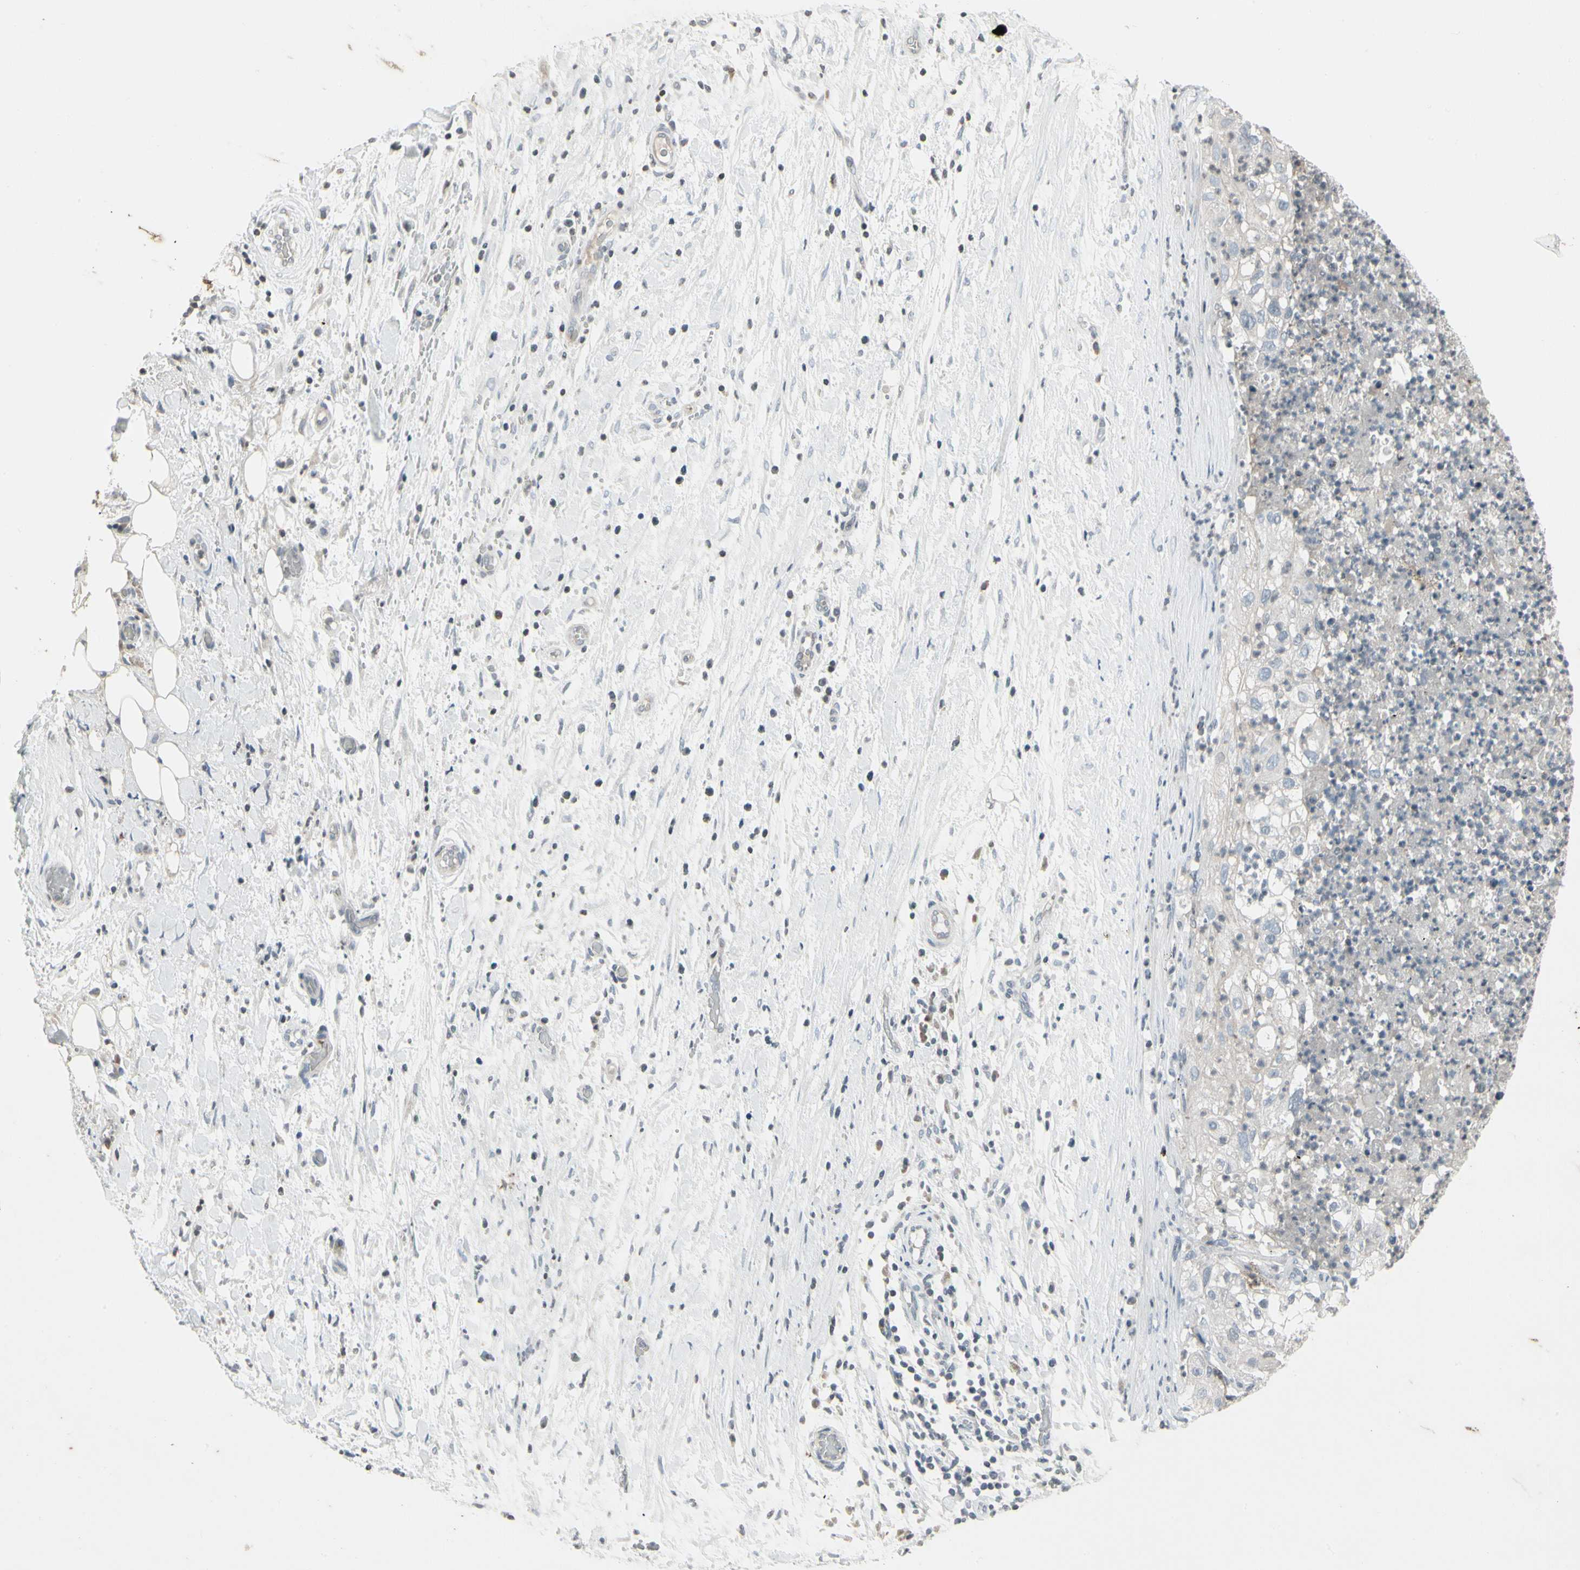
{"staining": {"intensity": "negative", "quantity": "none", "location": "none"}, "tissue": "lung cancer", "cell_type": "Tumor cells", "image_type": "cancer", "snomed": [{"axis": "morphology", "description": "Inflammation, NOS"}, {"axis": "morphology", "description": "Squamous cell carcinoma, NOS"}, {"axis": "topography", "description": "Lymph node"}, {"axis": "topography", "description": "Soft tissue"}, {"axis": "topography", "description": "Lung"}], "caption": "A high-resolution photomicrograph shows immunohistochemistry staining of lung squamous cell carcinoma, which displays no significant positivity in tumor cells.", "gene": "ARG2", "patient": {"sex": "male", "age": 66}}